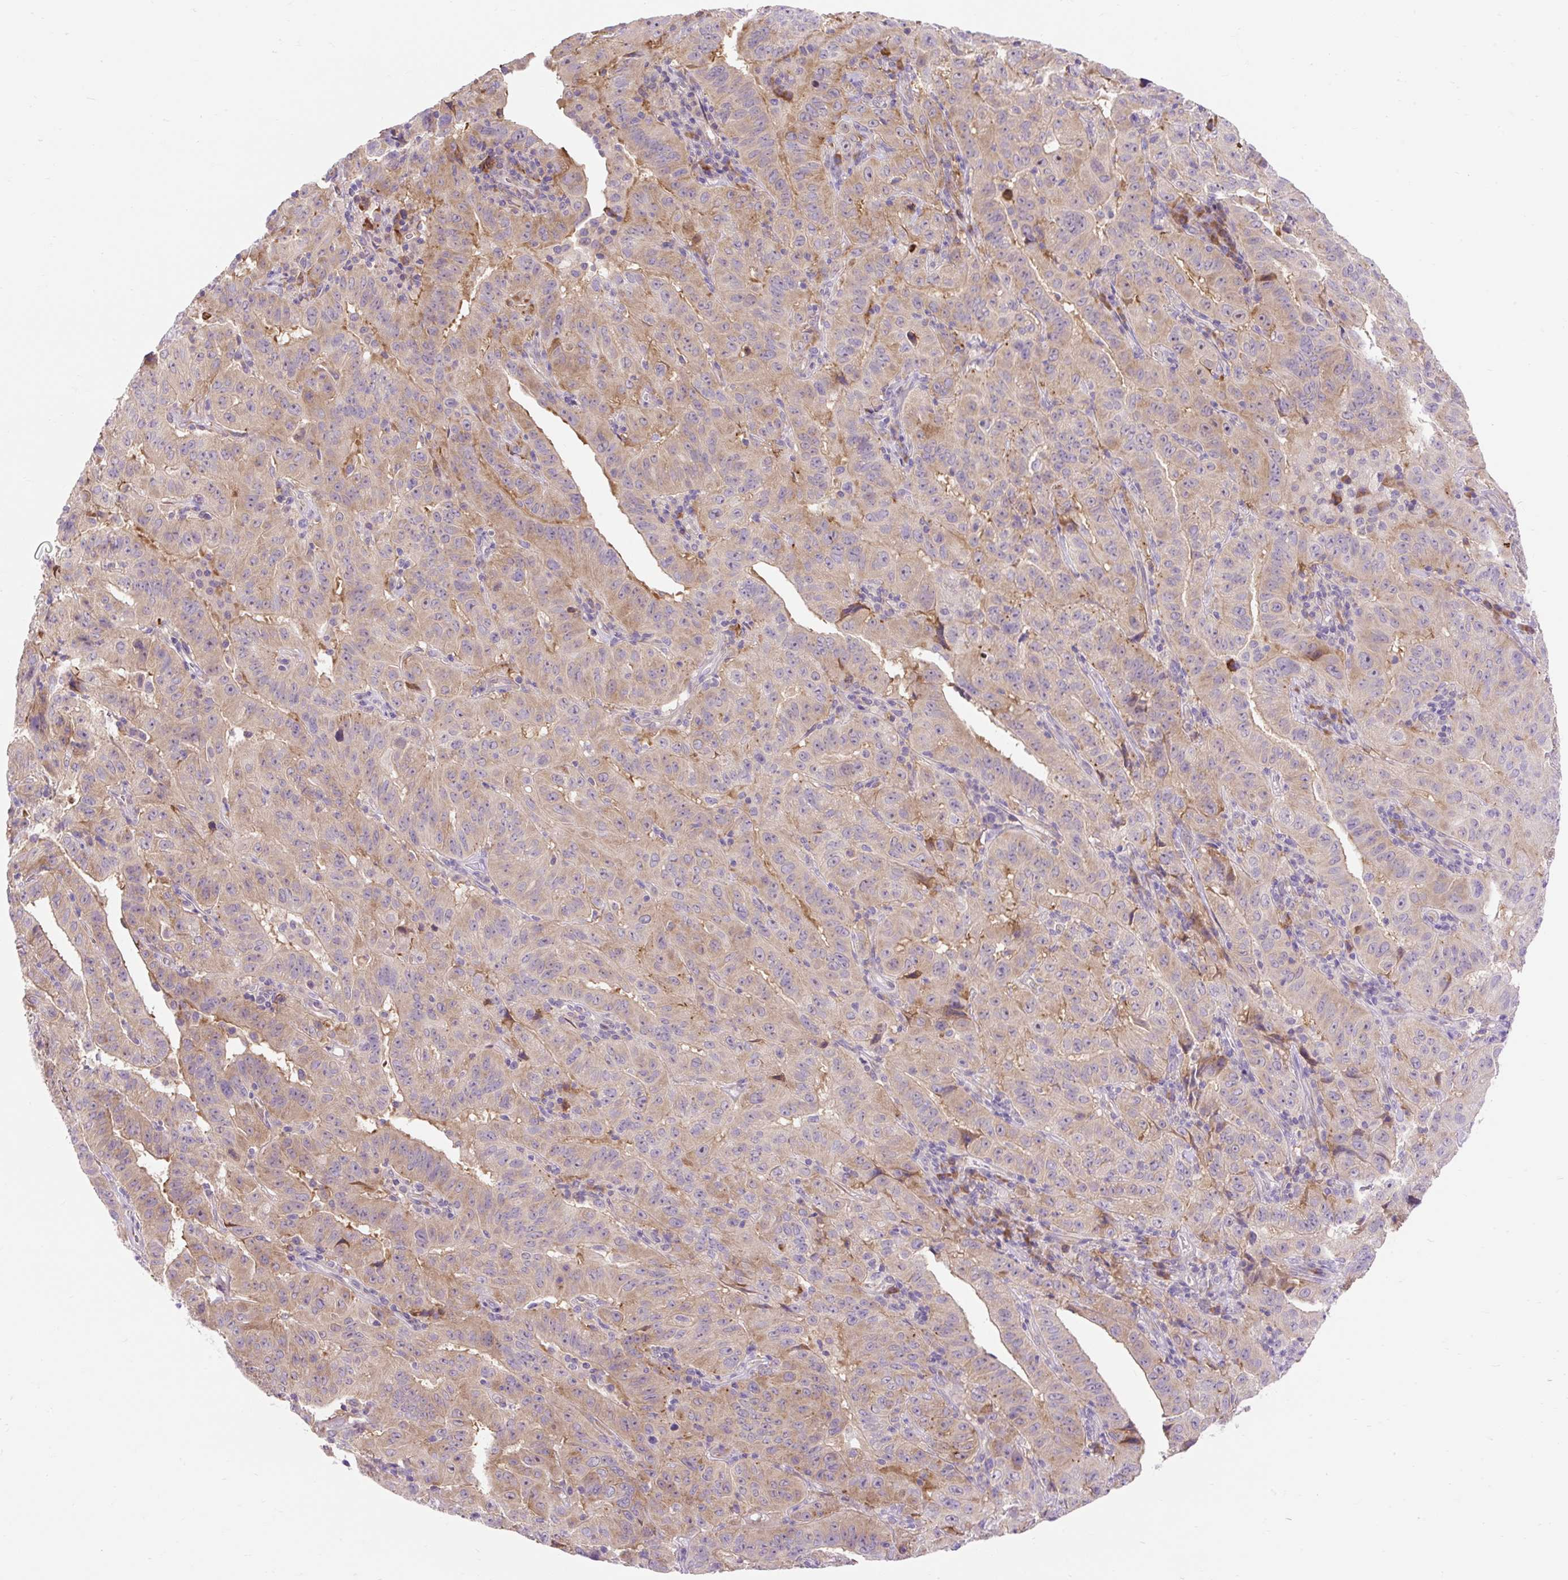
{"staining": {"intensity": "moderate", "quantity": "25%-75%", "location": "cytoplasmic/membranous"}, "tissue": "pancreatic cancer", "cell_type": "Tumor cells", "image_type": "cancer", "snomed": [{"axis": "morphology", "description": "Adenocarcinoma, NOS"}, {"axis": "topography", "description": "Pancreas"}], "caption": "This histopathology image exhibits pancreatic cancer (adenocarcinoma) stained with IHC to label a protein in brown. The cytoplasmic/membranous of tumor cells show moderate positivity for the protein. Nuclei are counter-stained blue.", "gene": "GPR45", "patient": {"sex": "male", "age": 63}}